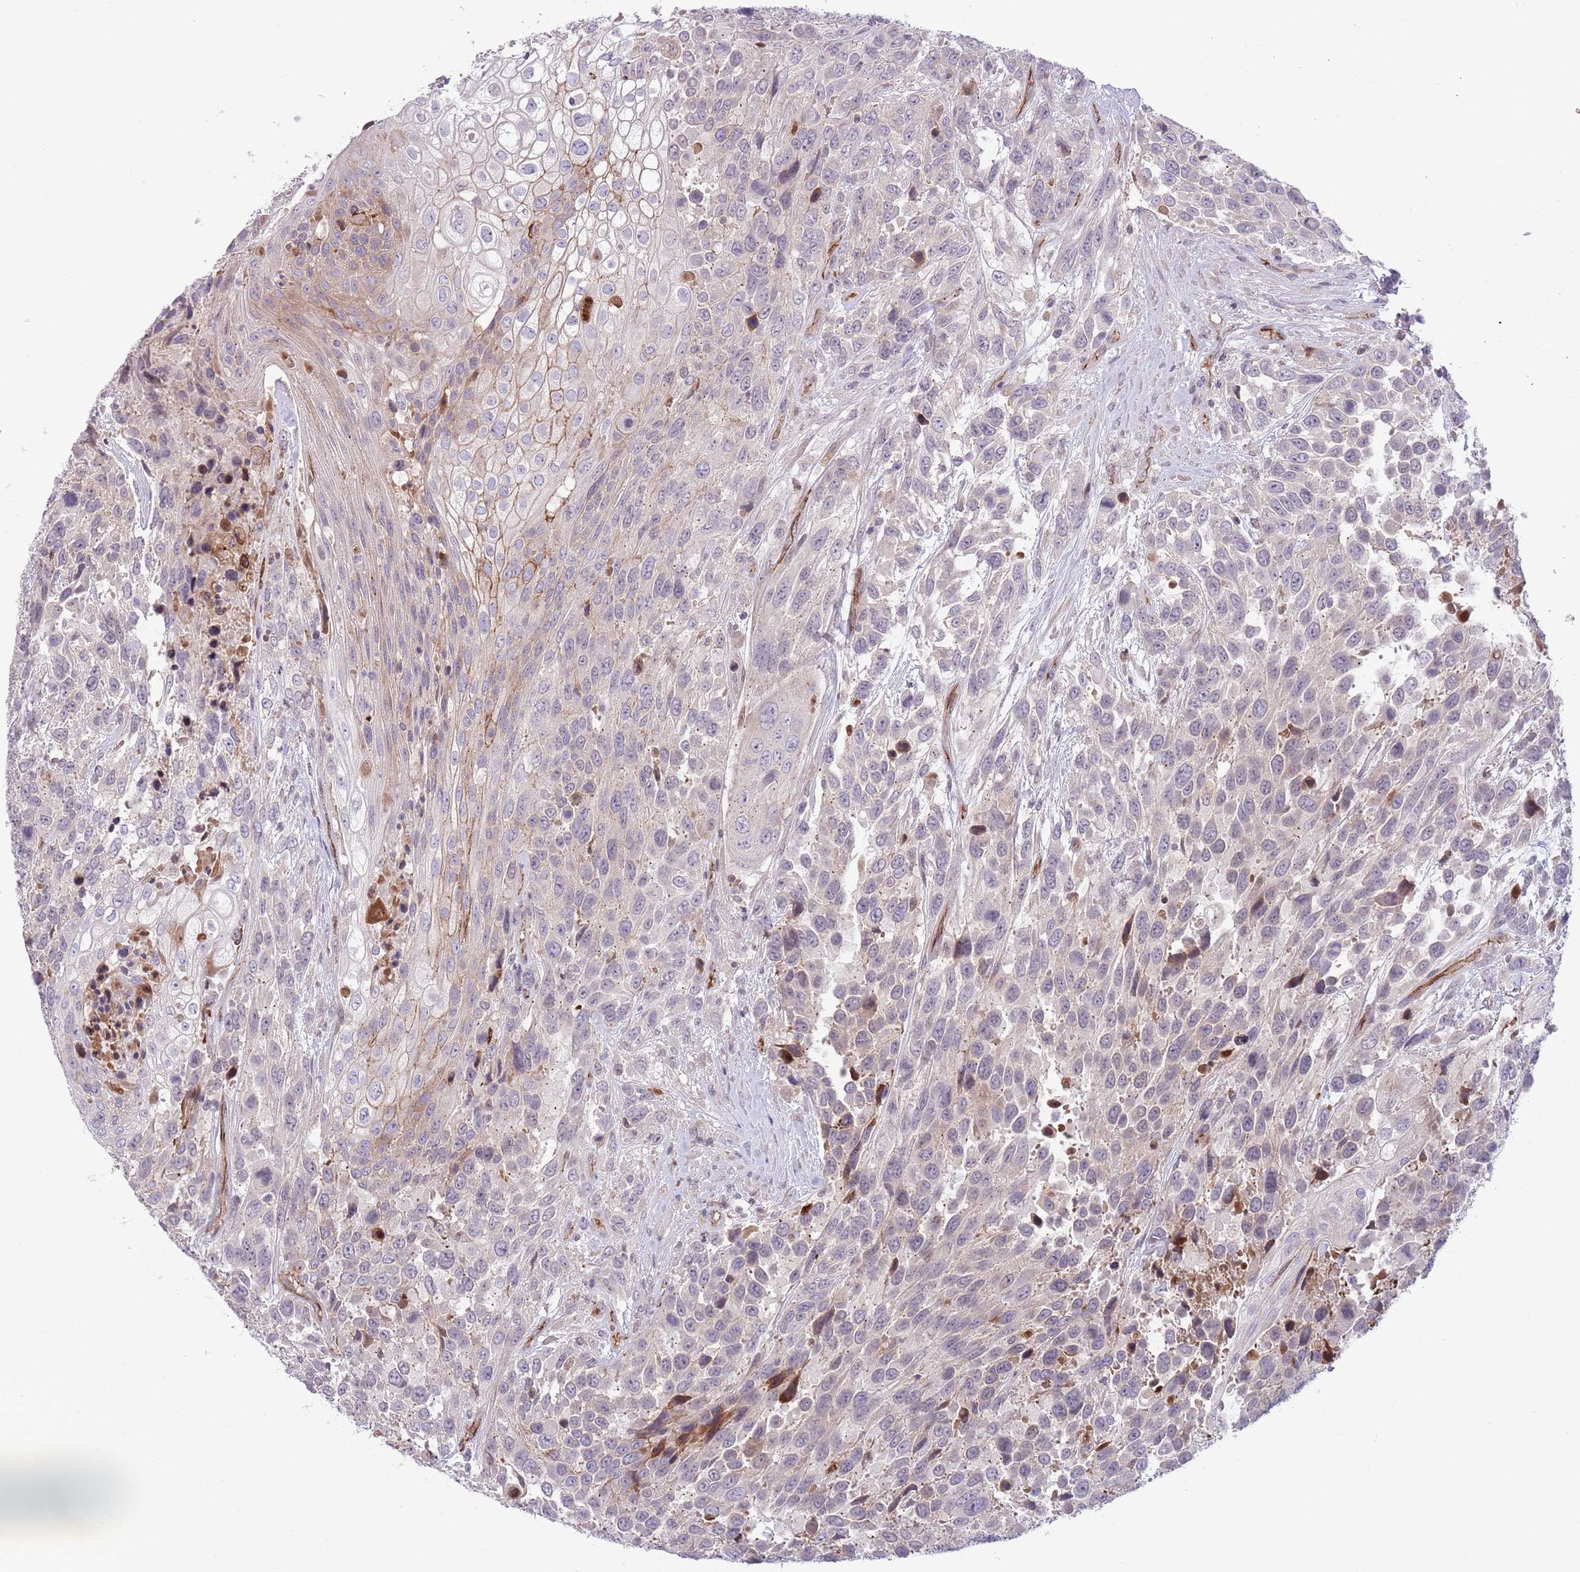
{"staining": {"intensity": "negative", "quantity": "none", "location": "none"}, "tissue": "urothelial cancer", "cell_type": "Tumor cells", "image_type": "cancer", "snomed": [{"axis": "morphology", "description": "Urothelial carcinoma, High grade"}, {"axis": "topography", "description": "Urinary bladder"}], "caption": "Immunohistochemistry photomicrograph of neoplastic tissue: human urothelial cancer stained with DAB shows no significant protein staining in tumor cells.", "gene": "DPP10", "patient": {"sex": "female", "age": 70}}